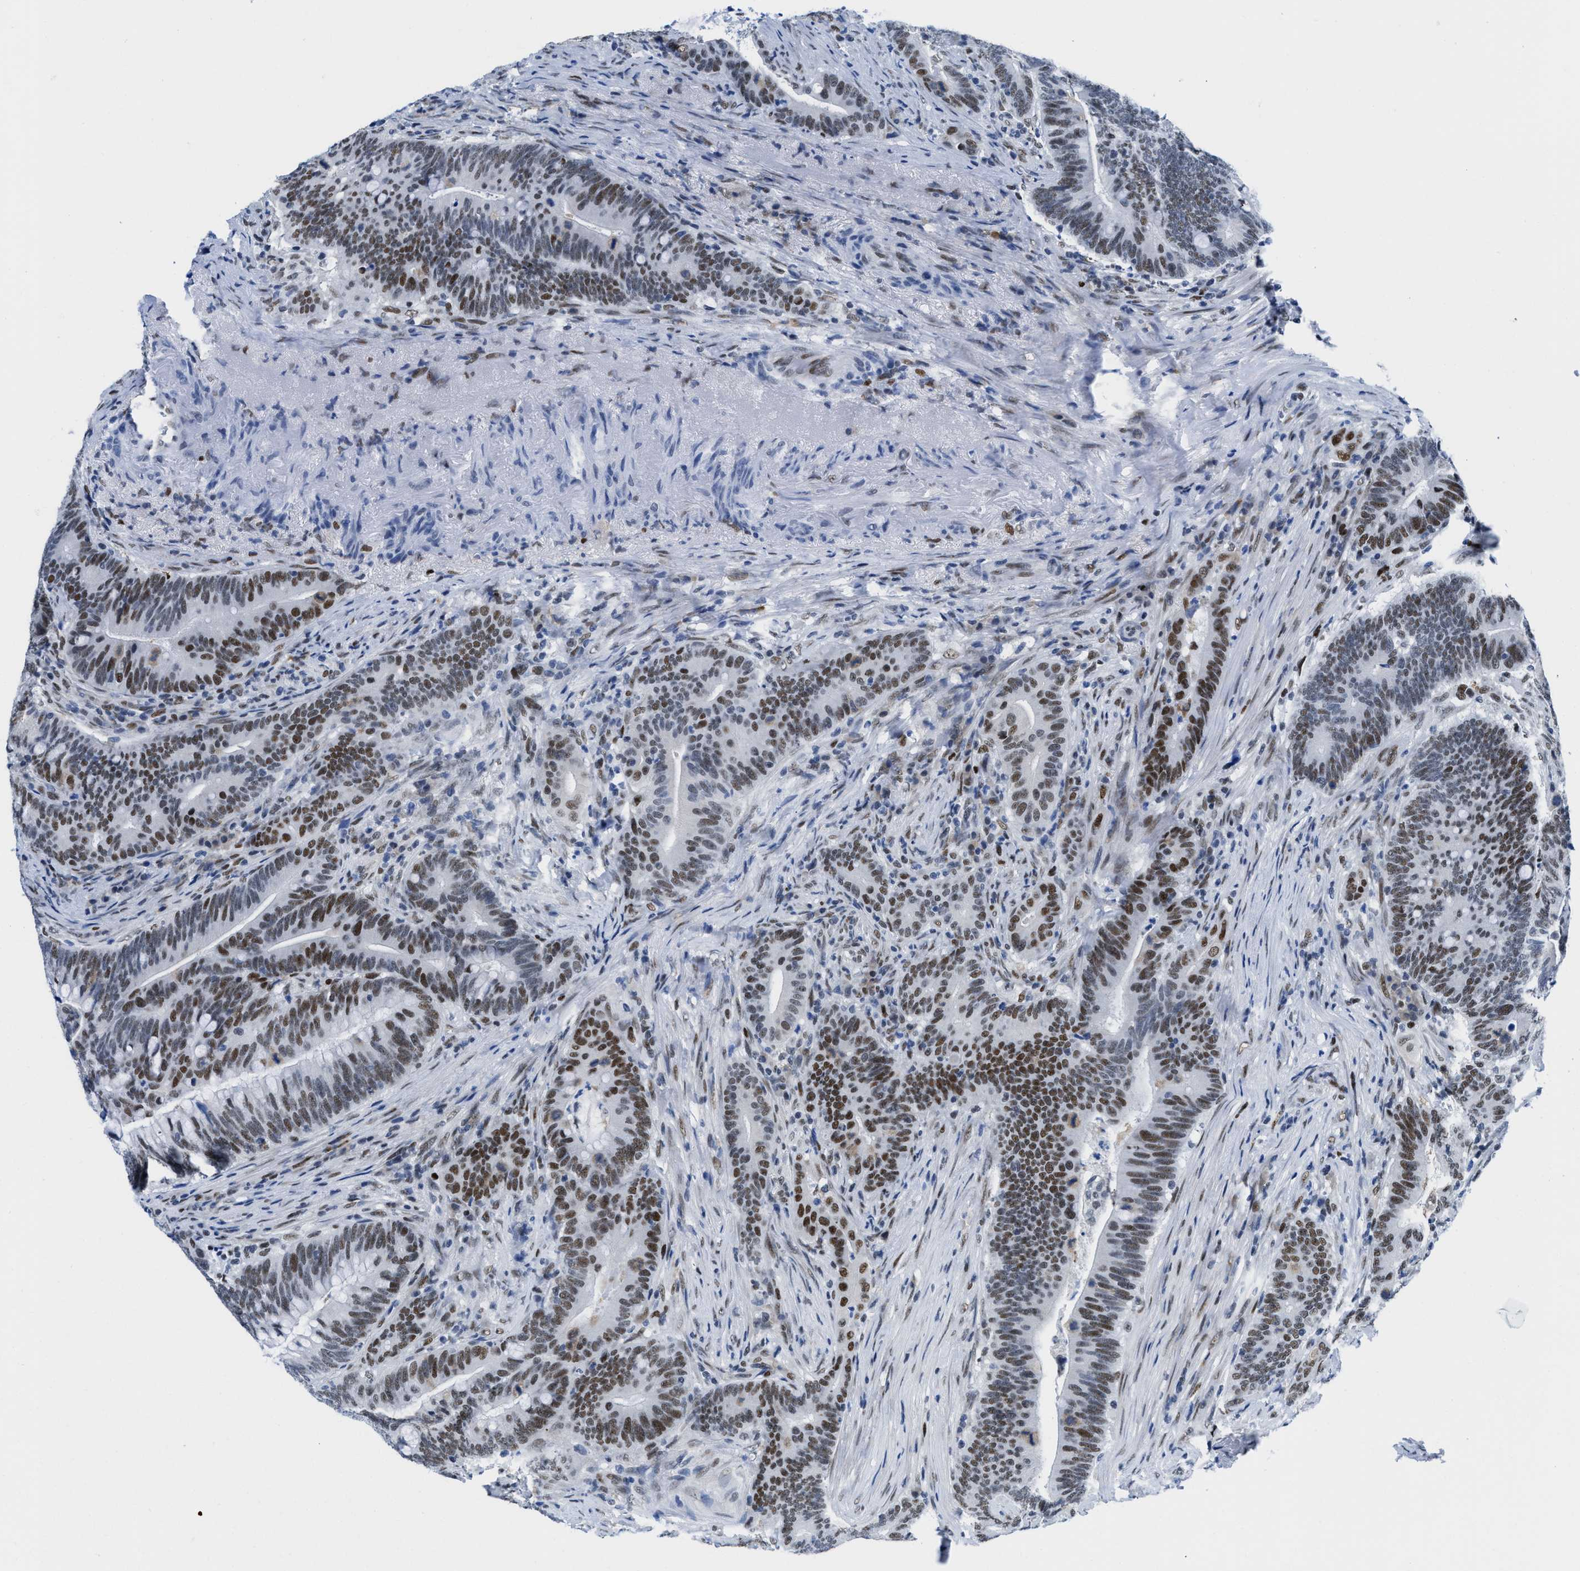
{"staining": {"intensity": "strong", "quantity": "25%-75%", "location": "nuclear"}, "tissue": "colorectal cancer", "cell_type": "Tumor cells", "image_type": "cancer", "snomed": [{"axis": "morphology", "description": "Normal tissue, NOS"}, {"axis": "morphology", "description": "Adenocarcinoma, NOS"}, {"axis": "topography", "description": "Colon"}], "caption": "This is a micrograph of immunohistochemistry staining of colorectal cancer (adenocarcinoma), which shows strong staining in the nuclear of tumor cells.", "gene": "SMARCAD1", "patient": {"sex": "female", "age": 66}}